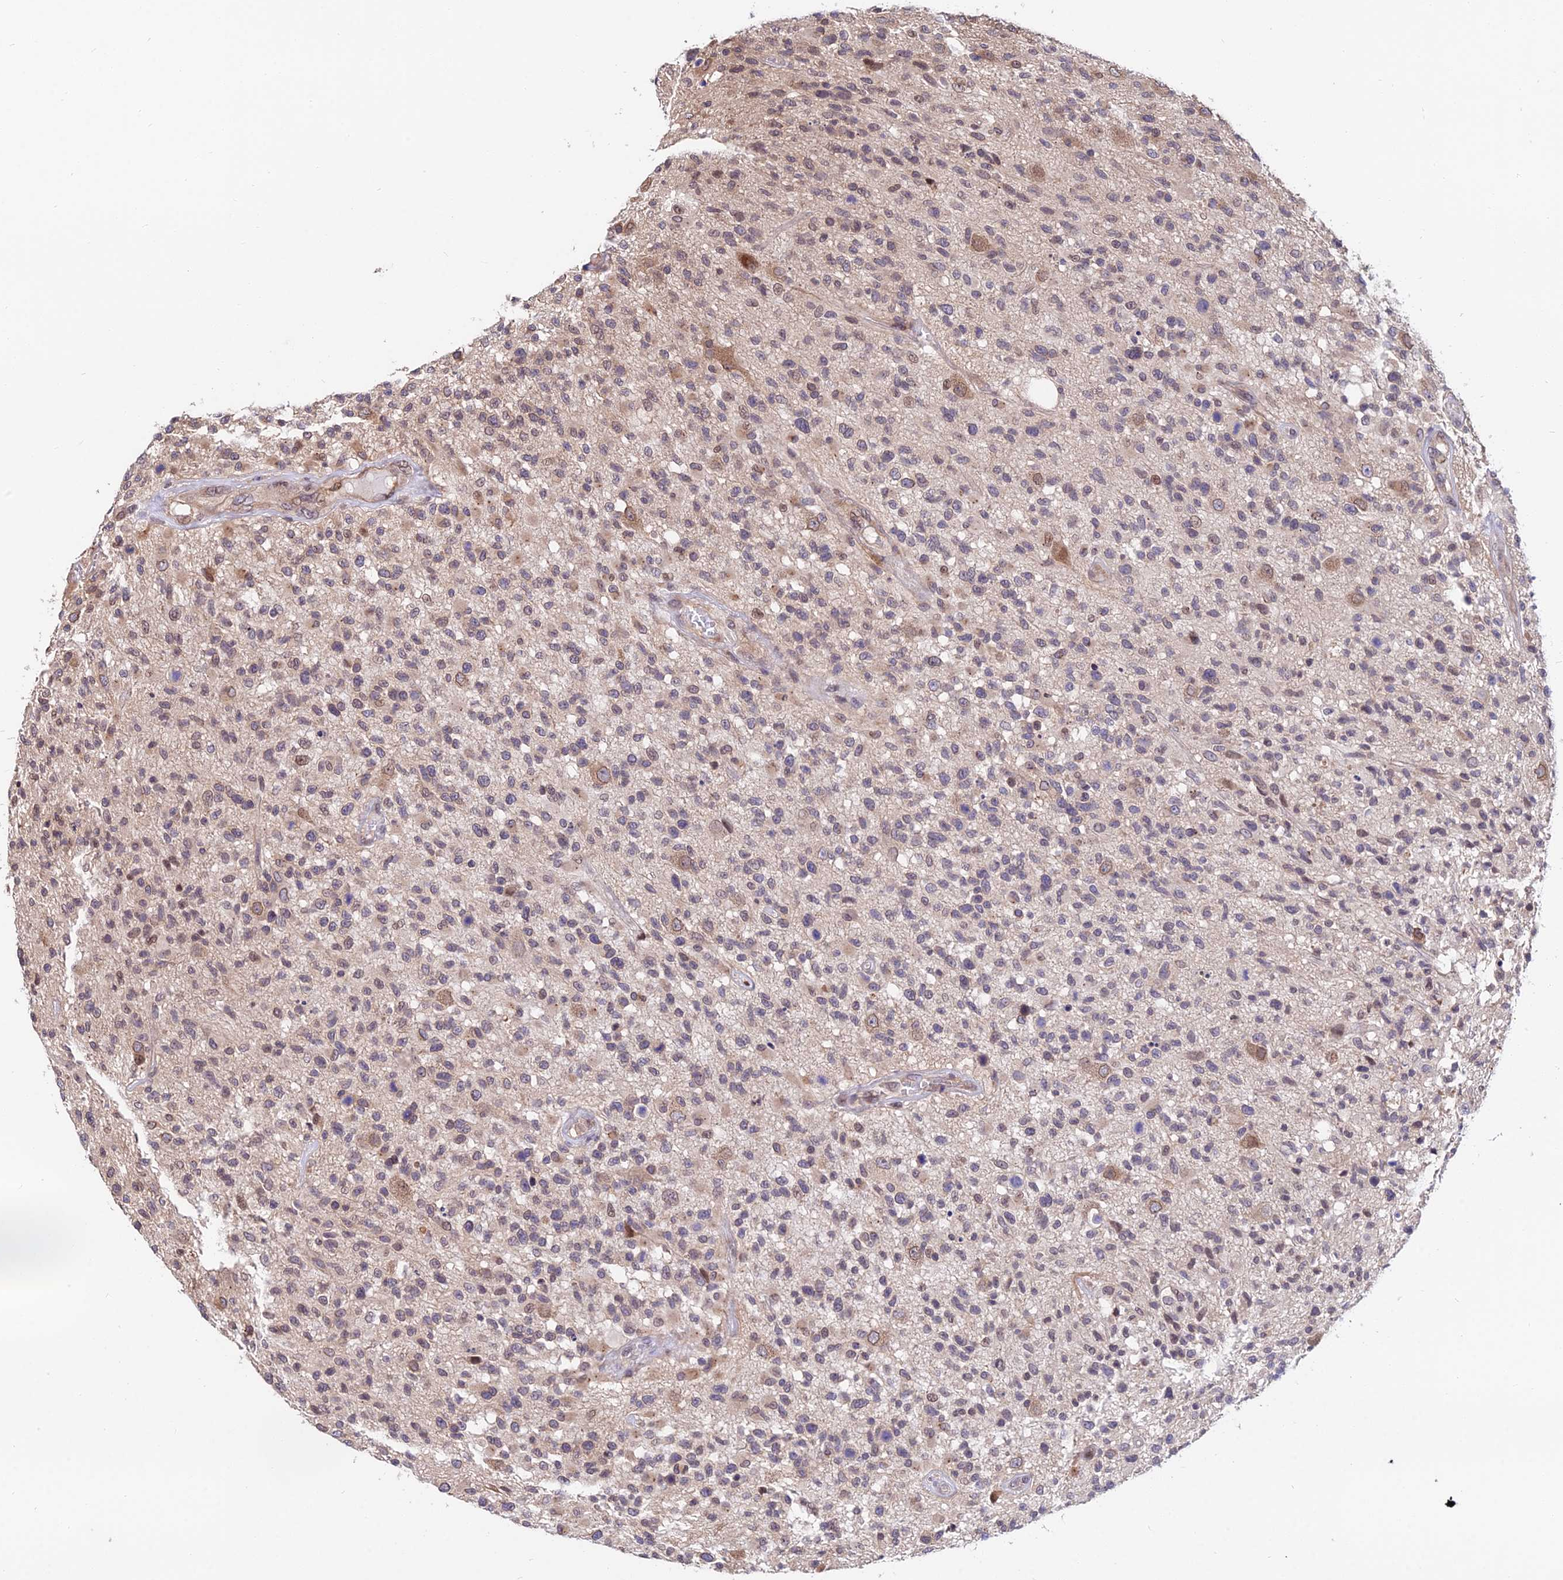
{"staining": {"intensity": "weak", "quantity": "<25%", "location": "nuclear"}, "tissue": "glioma", "cell_type": "Tumor cells", "image_type": "cancer", "snomed": [{"axis": "morphology", "description": "Glioma, malignant, High grade"}, {"axis": "morphology", "description": "Glioblastoma, NOS"}, {"axis": "topography", "description": "Brain"}], "caption": "Tumor cells show no significant positivity in glioma. (DAB IHC with hematoxylin counter stain).", "gene": "INPP4A", "patient": {"sex": "male", "age": 60}}